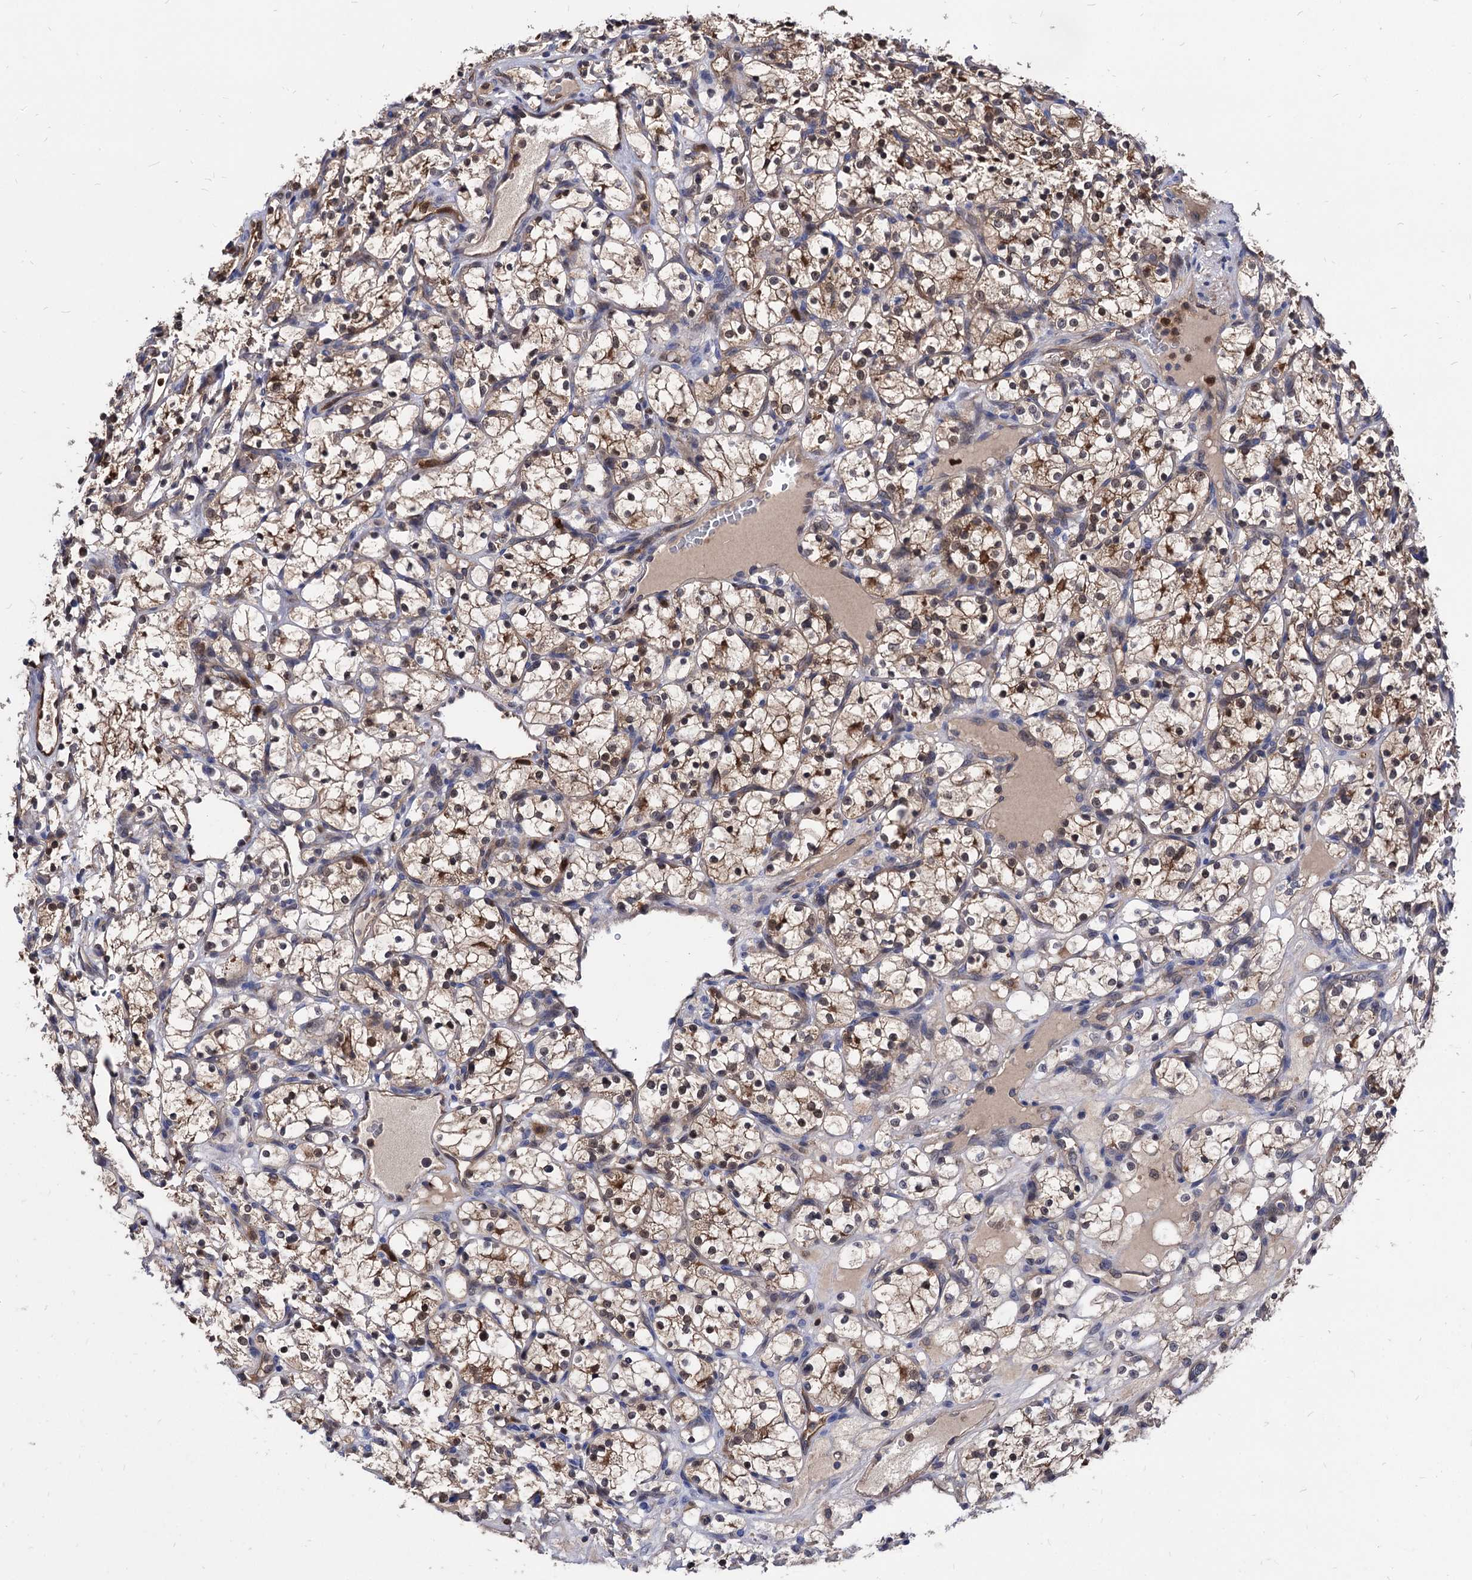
{"staining": {"intensity": "moderate", "quantity": ">75%", "location": "cytoplasmic/membranous,nuclear"}, "tissue": "renal cancer", "cell_type": "Tumor cells", "image_type": "cancer", "snomed": [{"axis": "morphology", "description": "Adenocarcinoma, NOS"}, {"axis": "topography", "description": "Kidney"}], "caption": "Immunohistochemical staining of adenocarcinoma (renal) demonstrates medium levels of moderate cytoplasmic/membranous and nuclear expression in approximately >75% of tumor cells.", "gene": "CPPED1", "patient": {"sex": "female", "age": 69}}